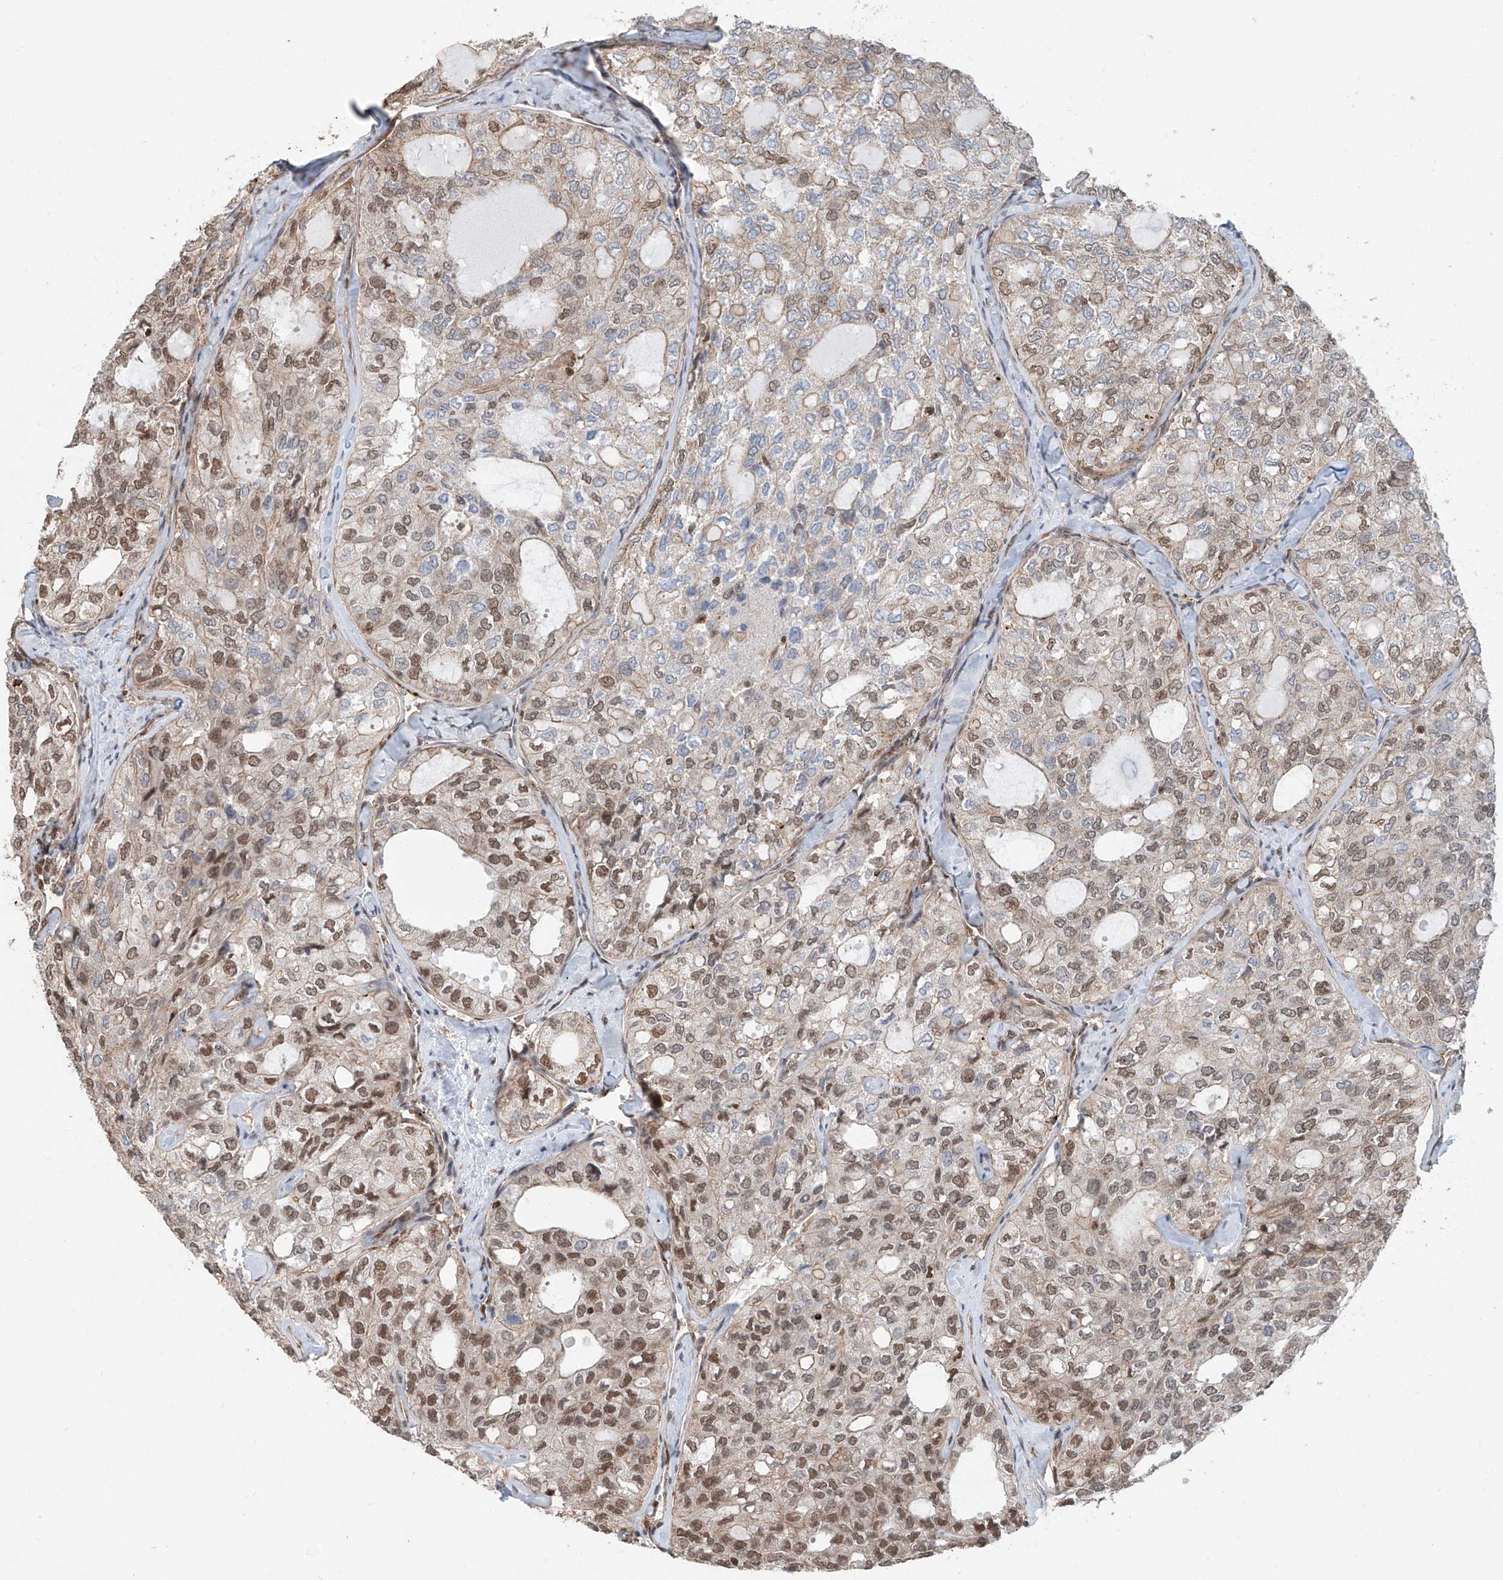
{"staining": {"intensity": "moderate", "quantity": "25%-75%", "location": "cytoplasmic/membranous,nuclear"}, "tissue": "thyroid cancer", "cell_type": "Tumor cells", "image_type": "cancer", "snomed": [{"axis": "morphology", "description": "Follicular adenoma carcinoma, NOS"}, {"axis": "topography", "description": "Thyroid gland"}], "caption": "Brown immunohistochemical staining in thyroid cancer (follicular adenoma carcinoma) shows moderate cytoplasmic/membranous and nuclear positivity in about 25%-75% of tumor cells.", "gene": "SDE2", "patient": {"sex": "male", "age": 75}}